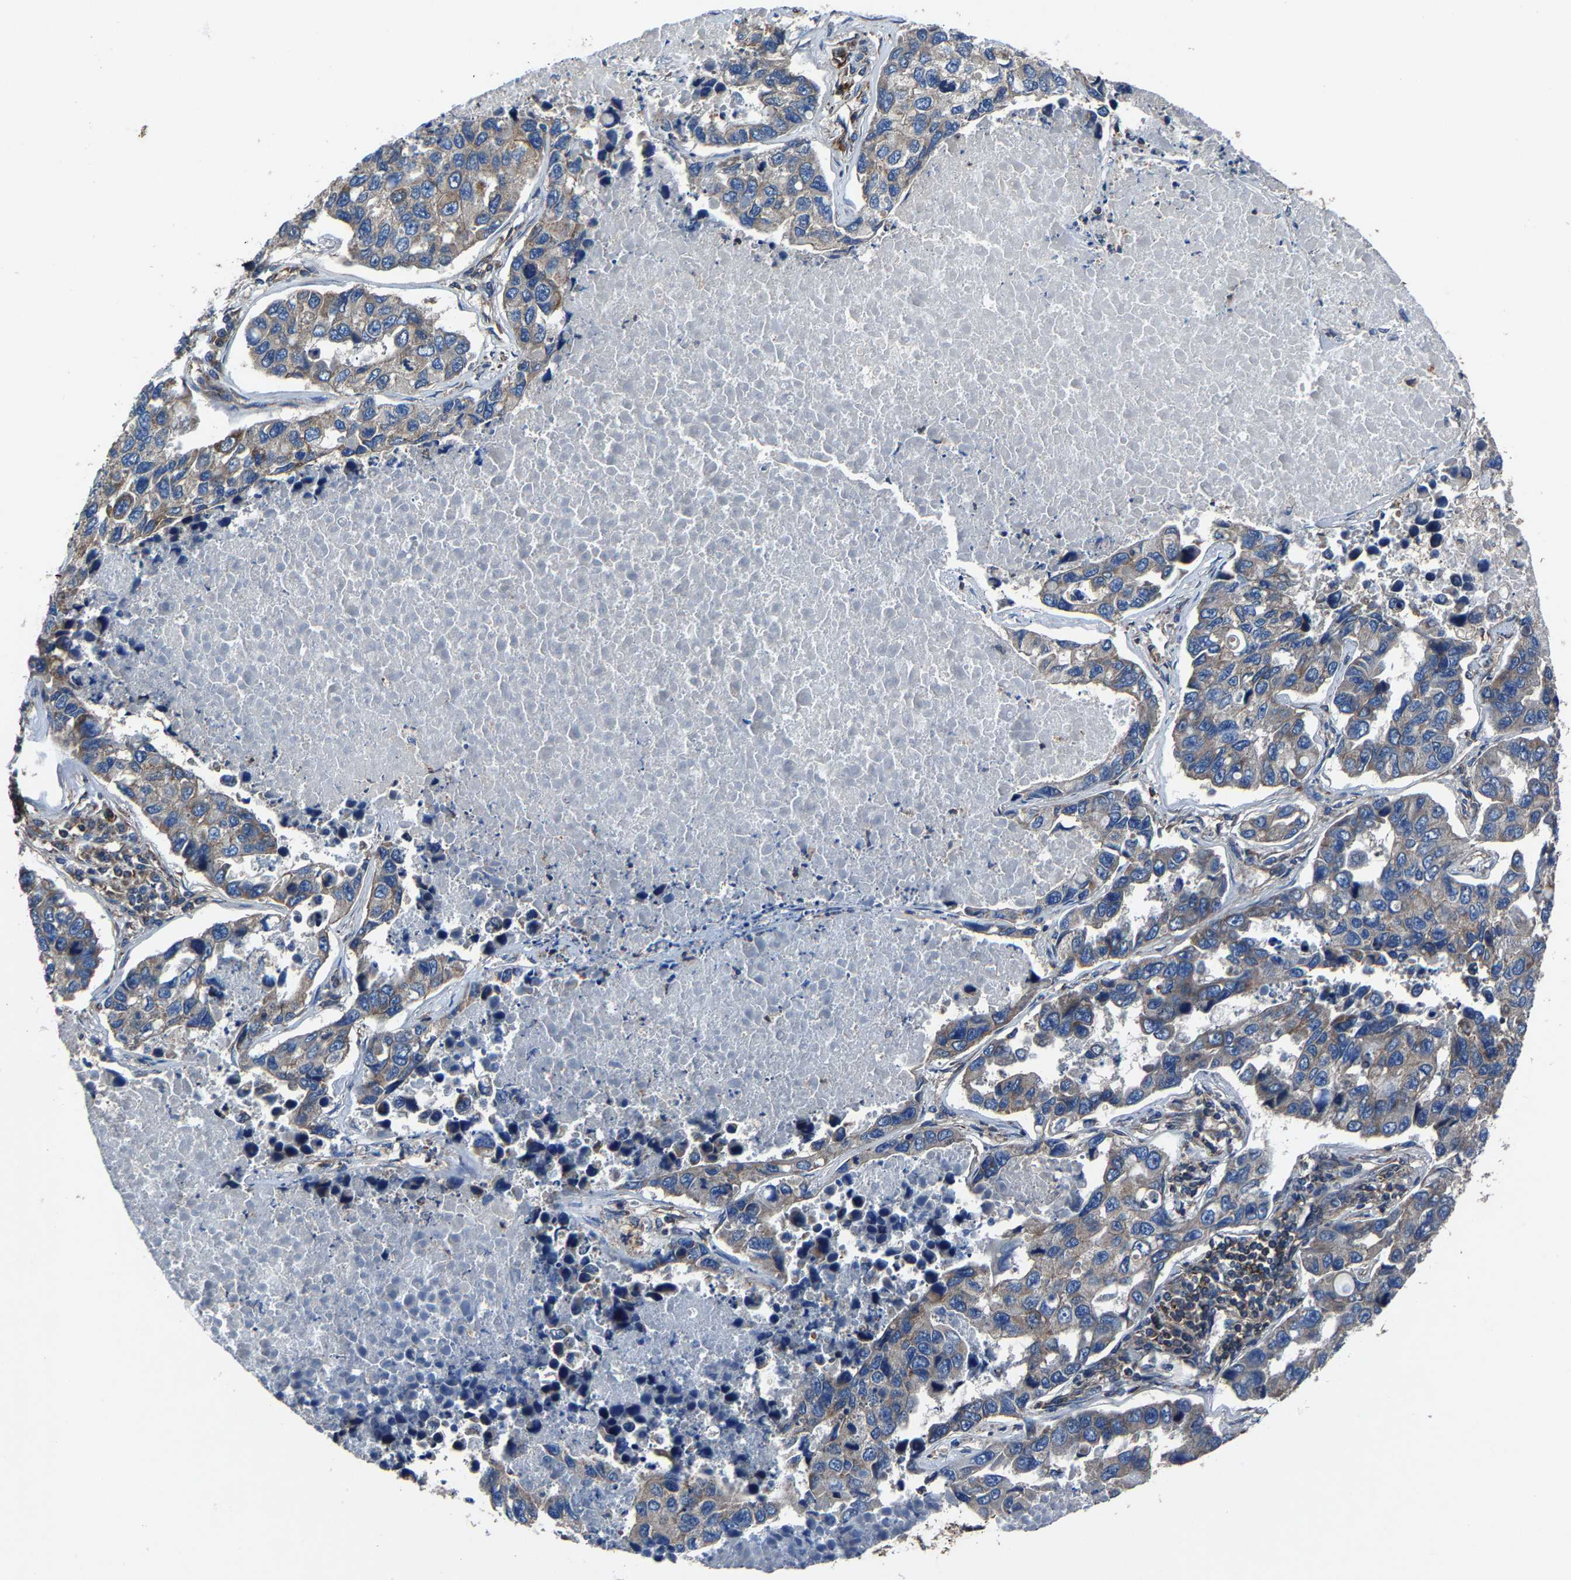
{"staining": {"intensity": "negative", "quantity": "none", "location": "none"}, "tissue": "lung cancer", "cell_type": "Tumor cells", "image_type": "cancer", "snomed": [{"axis": "morphology", "description": "Adenocarcinoma, NOS"}, {"axis": "topography", "description": "Lung"}], "caption": "IHC micrograph of neoplastic tissue: human lung adenocarcinoma stained with DAB exhibits no significant protein positivity in tumor cells.", "gene": "KIAA1958", "patient": {"sex": "male", "age": 64}}